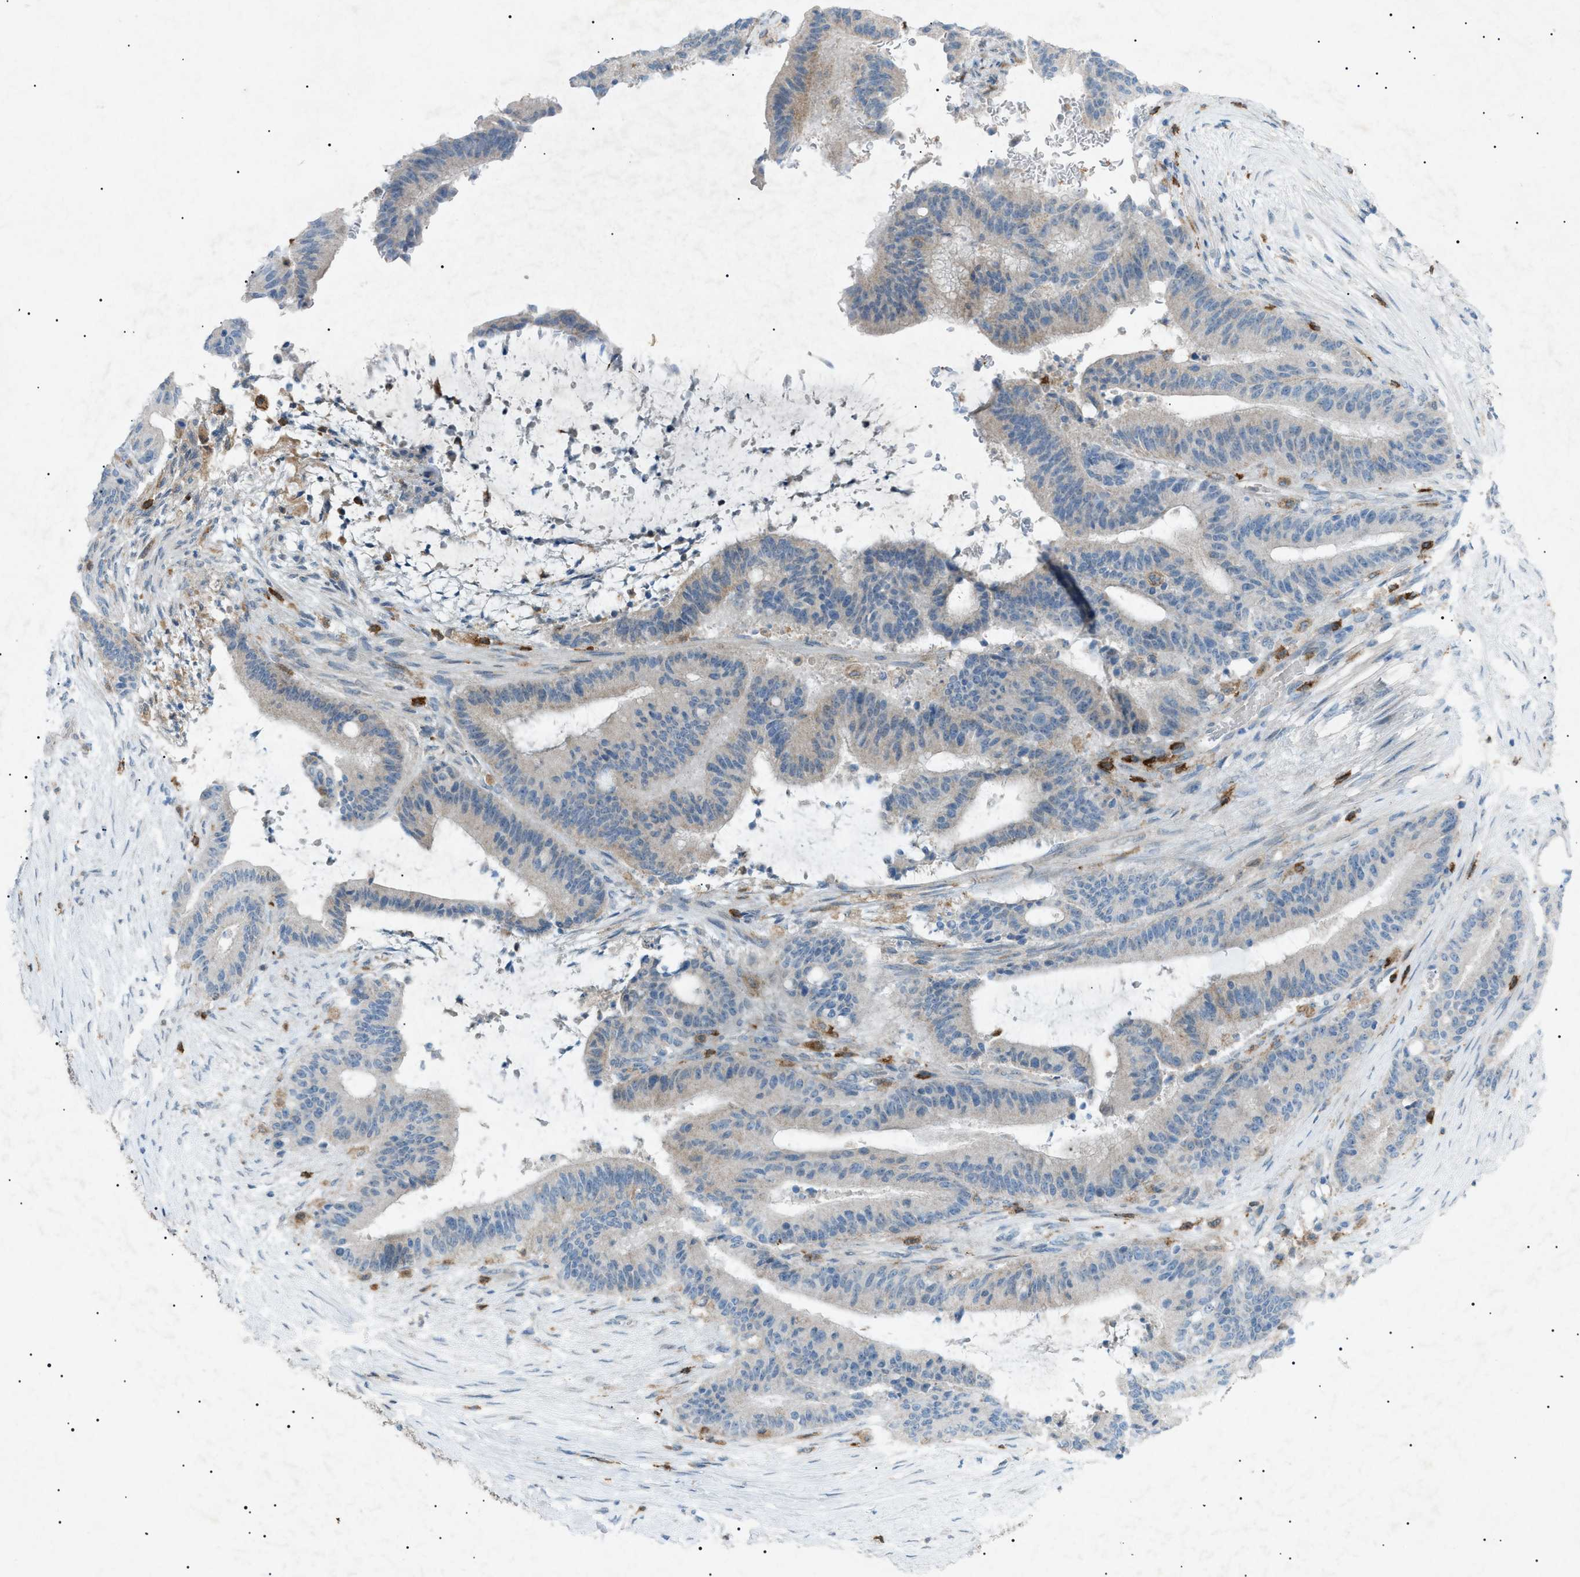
{"staining": {"intensity": "negative", "quantity": "none", "location": "none"}, "tissue": "liver cancer", "cell_type": "Tumor cells", "image_type": "cancer", "snomed": [{"axis": "morphology", "description": "Cholangiocarcinoma"}, {"axis": "topography", "description": "Liver"}], "caption": "Photomicrograph shows no significant protein staining in tumor cells of liver cancer. Brightfield microscopy of IHC stained with DAB (brown) and hematoxylin (blue), captured at high magnification.", "gene": "BTK", "patient": {"sex": "female", "age": 73}}